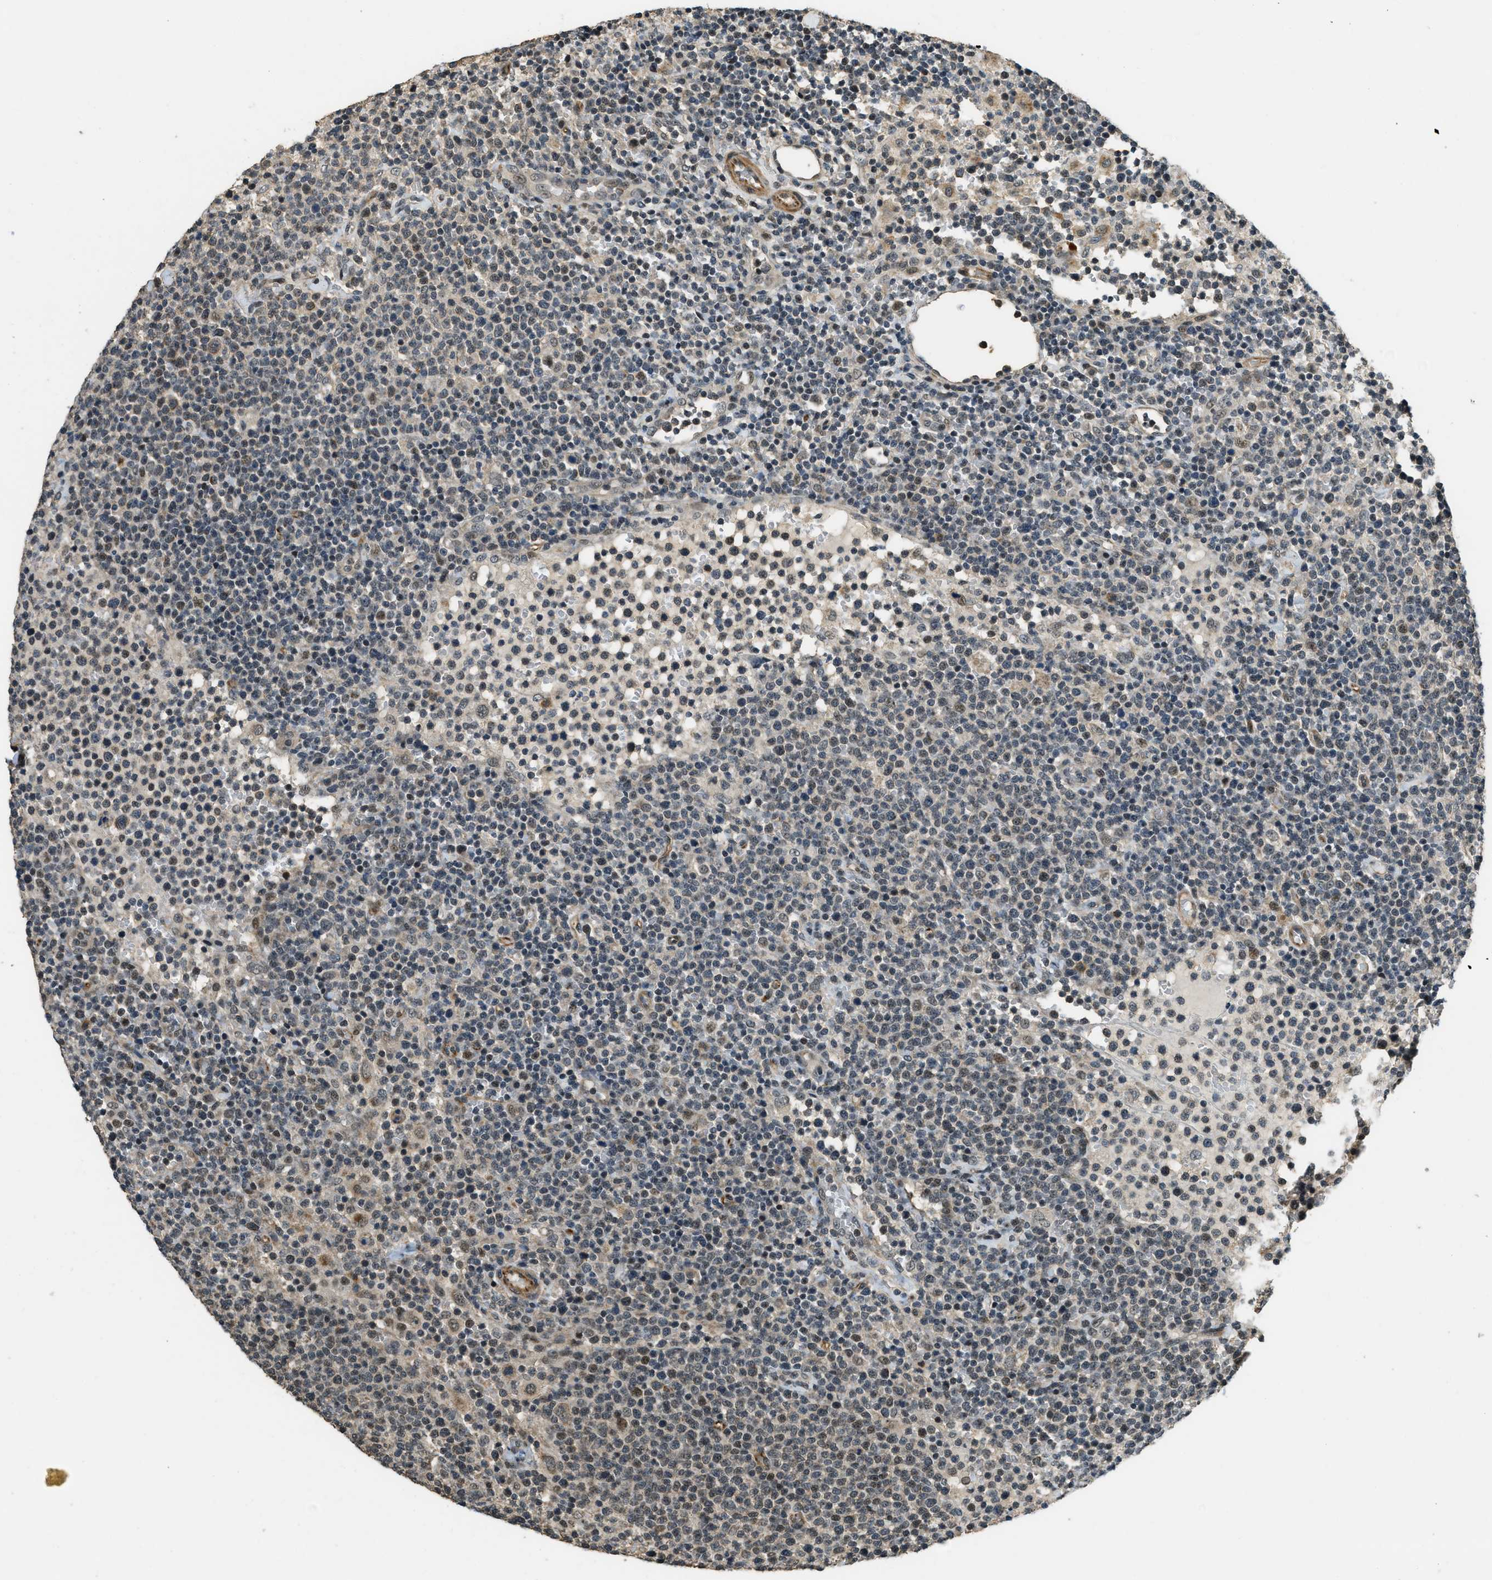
{"staining": {"intensity": "weak", "quantity": ">75%", "location": "nuclear"}, "tissue": "lymphoma", "cell_type": "Tumor cells", "image_type": "cancer", "snomed": [{"axis": "morphology", "description": "Malignant lymphoma, non-Hodgkin's type, High grade"}, {"axis": "topography", "description": "Lymph node"}], "caption": "About >75% of tumor cells in lymphoma show weak nuclear protein positivity as visualized by brown immunohistochemical staining.", "gene": "MED21", "patient": {"sex": "male", "age": 61}}